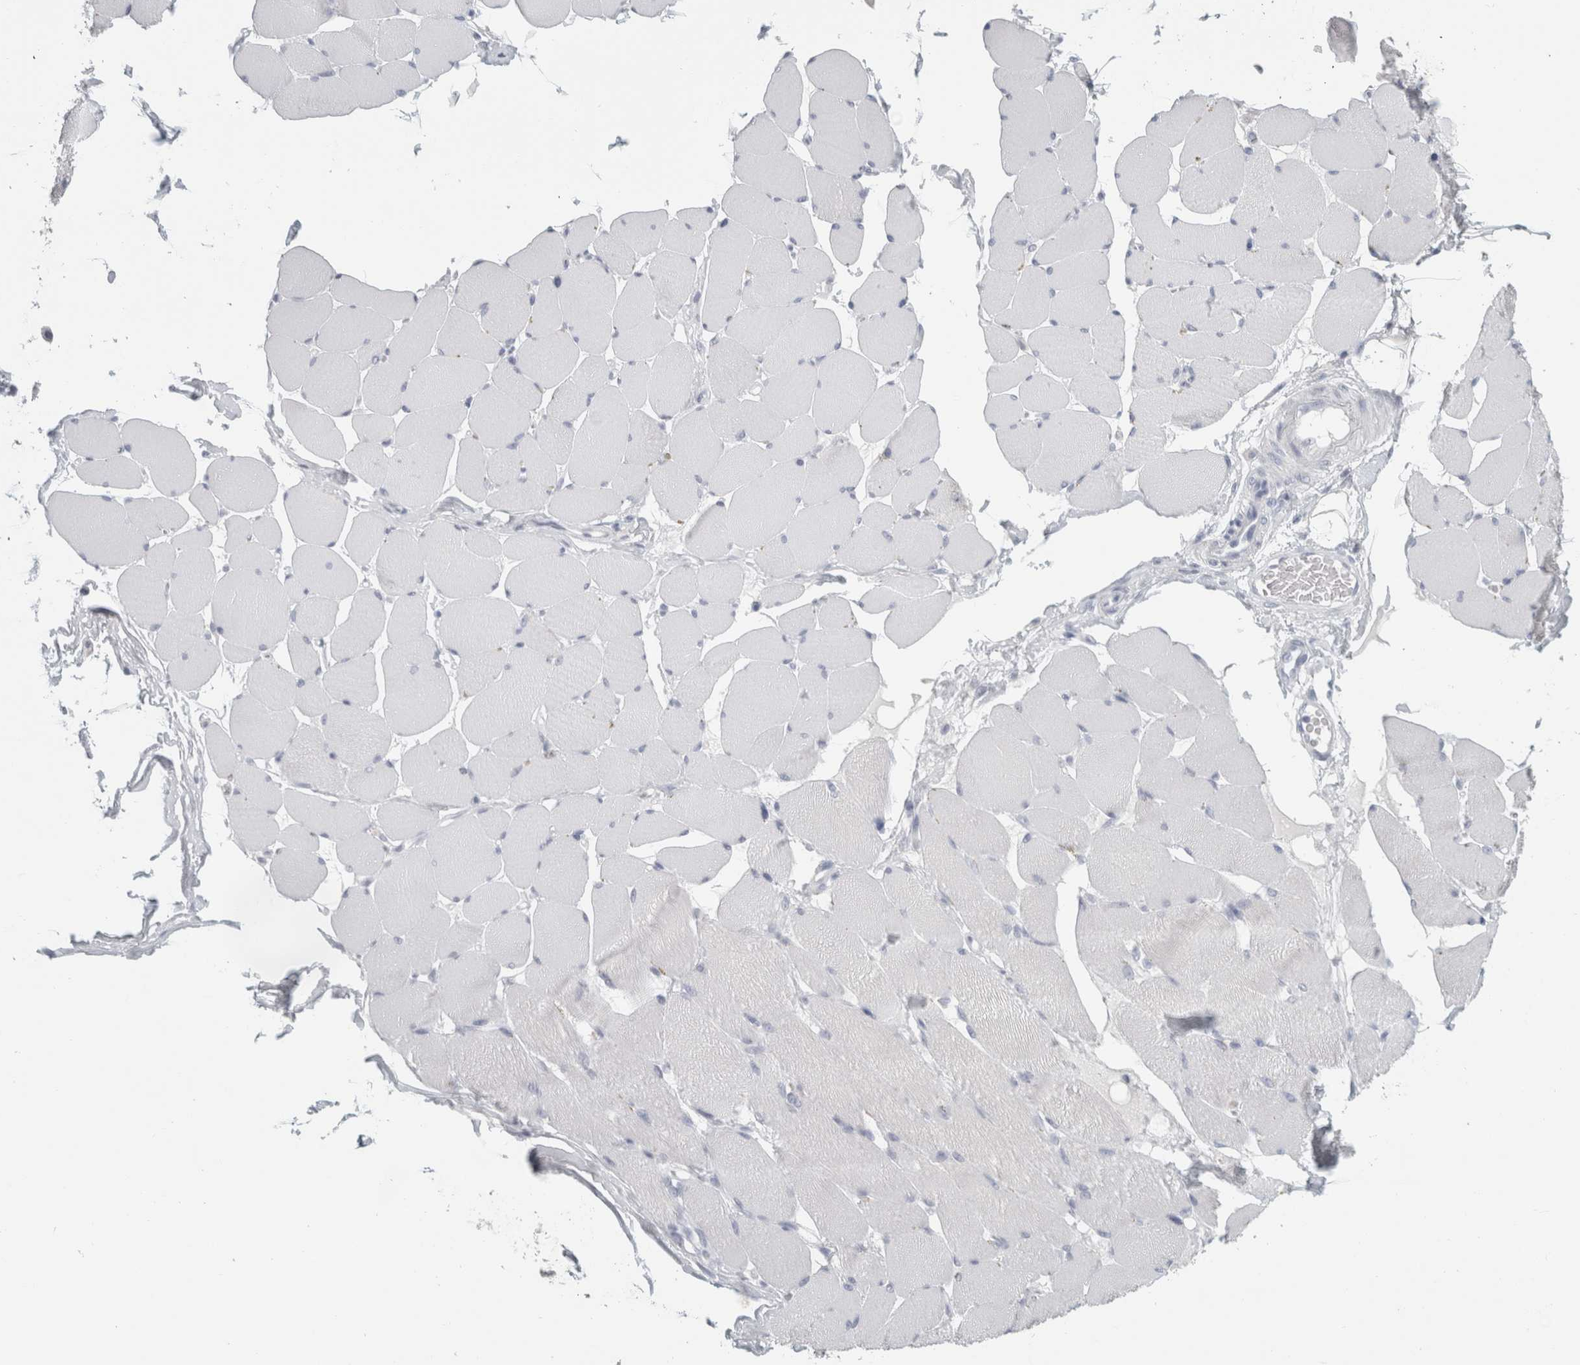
{"staining": {"intensity": "negative", "quantity": "none", "location": "none"}, "tissue": "skeletal muscle", "cell_type": "Myocytes", "image_type": "normal", "snomed": [{"axis": "morphology", "description": "Normal tissue, NOS"}, {"axis": "topography", "description": "Skin"}, {"axis": "topography", "description": "Skeletal muscle"}], "caption": "Histopathology image shows no protein expression in myocytes of unremarkable skeletal muscle.", "gene": "SLC28A3", "patient": {"sex": "male", "age": 83}}